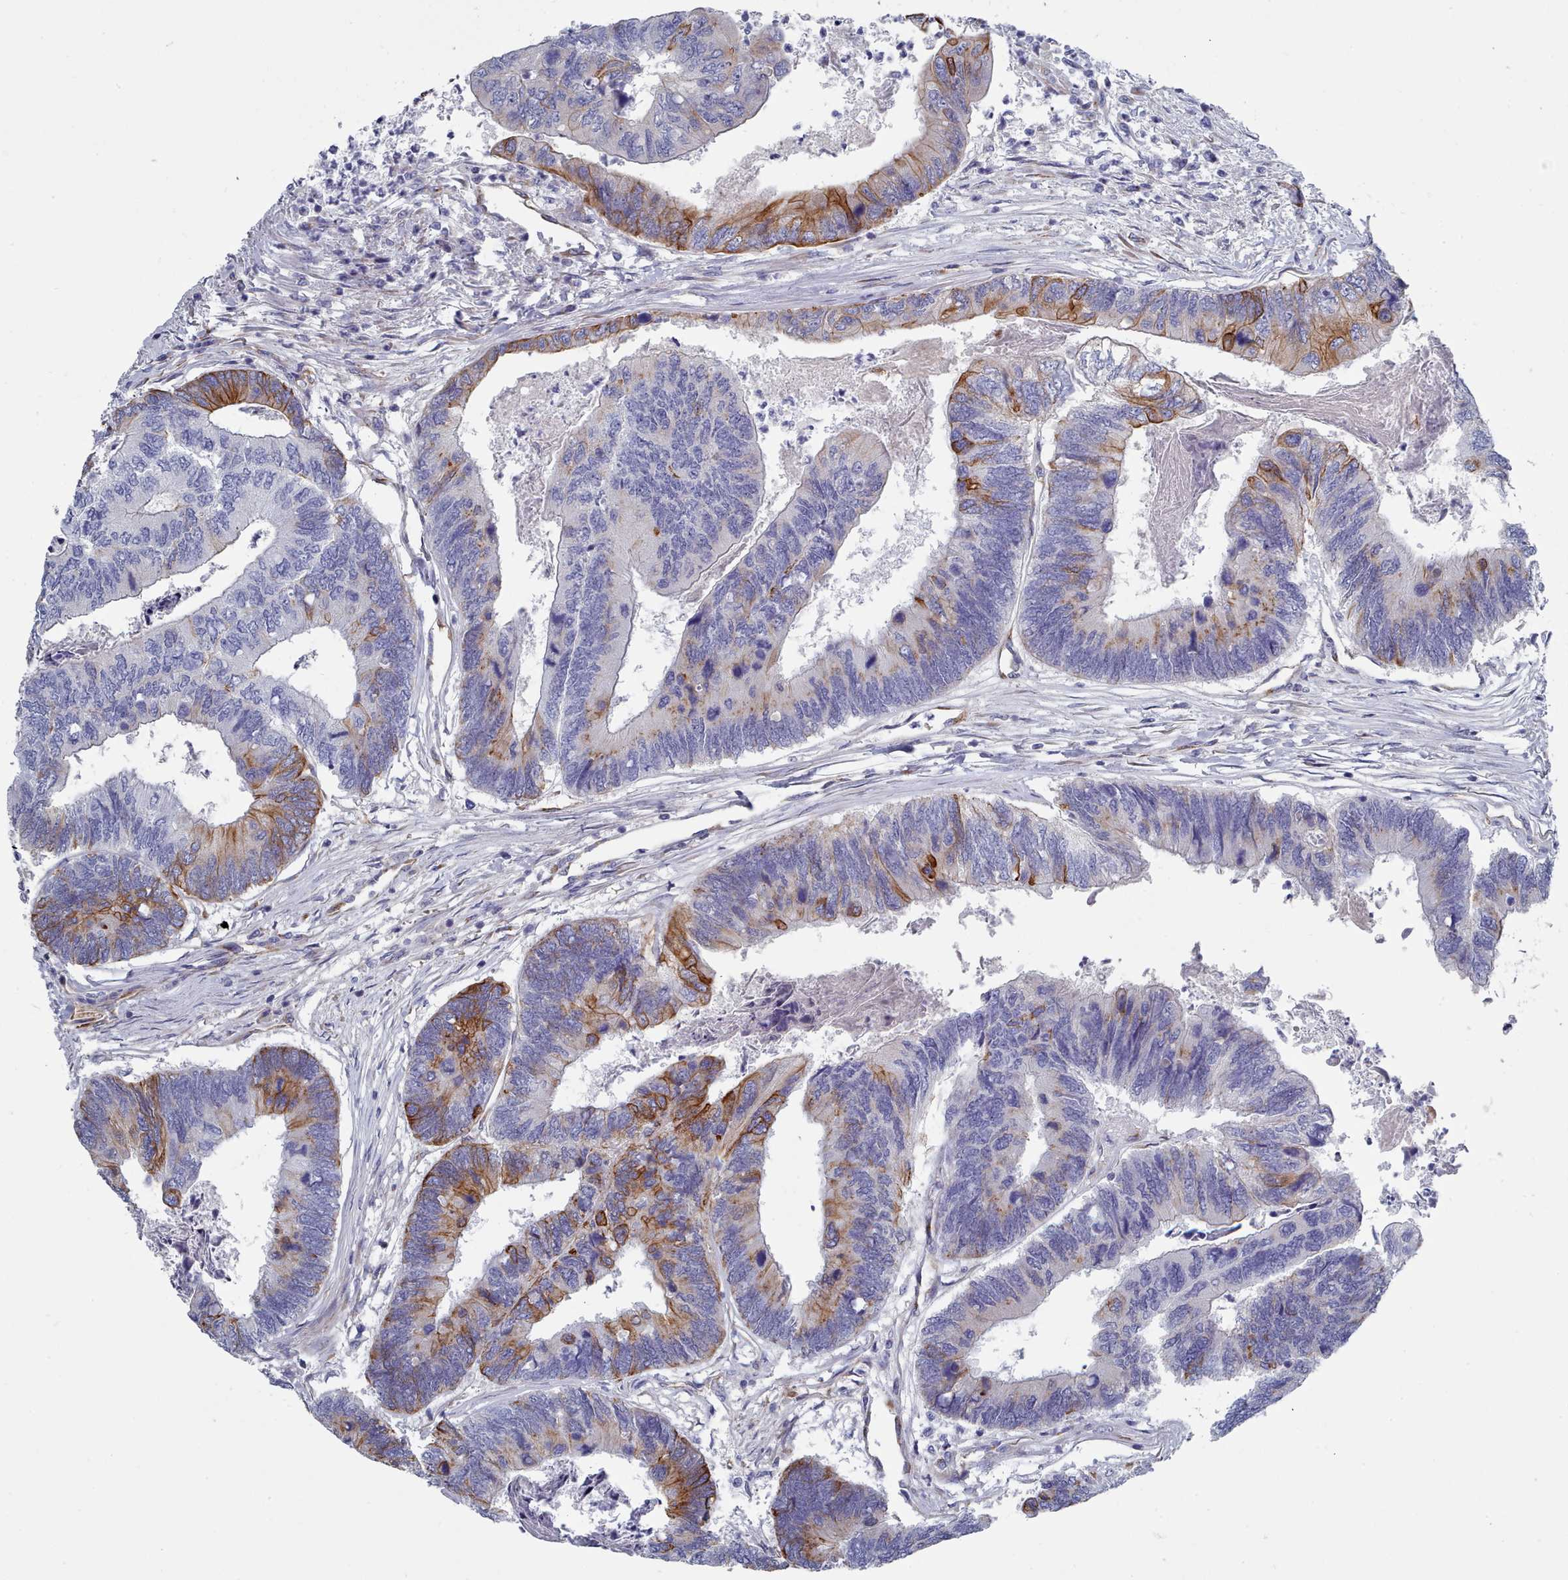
{"staining": {"intensity": "moderate", "quantity": "25%-75%", "location": "cytoplasmic/membranous"}, "tissue": "colorectal cancer", "cell_type": "Tumor cells", "image_type": "cancer", "snomed": [{"axis": "morphology", "description": "Adenocarcinoma, NOS"}, {"axis": "topography", "description": "Colon"}], "caption": "Moderate cytoplasmic/membranous positivity for a protein is appreciated in approximately 25%-75% of tumor cells of colorectal cancer (adenocarcinoma) using immunohistochemistry (IHC).", "gene": "PDE4C", "patient": {"sex": "female", "age": 67}}